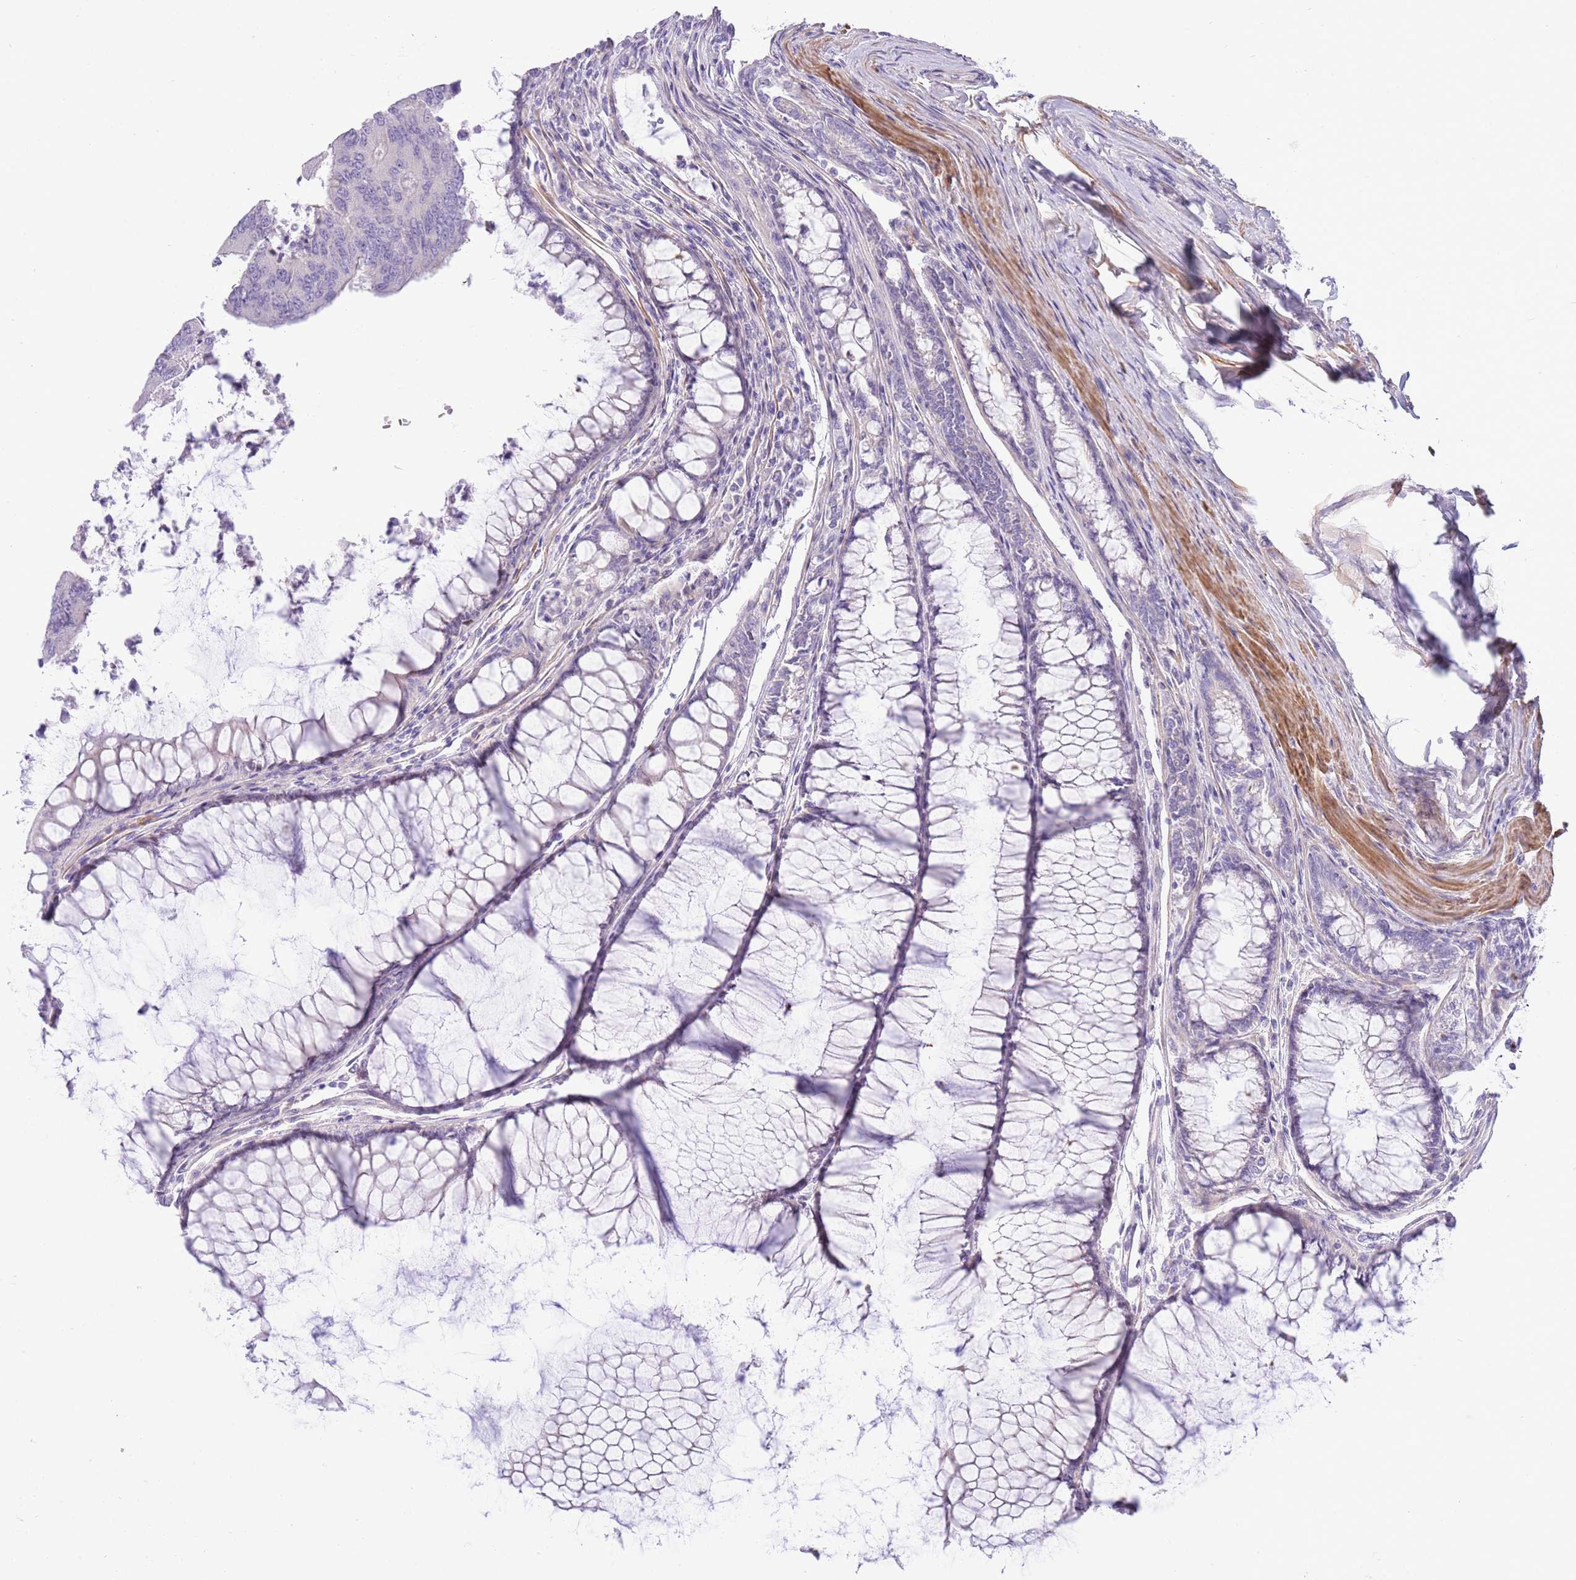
{"staining": {"intensity": "negative", "quantity": "none", "location": "none"}, "tissue": "colorectal cancer", "cell_type": "Tumor cells", "image_type": "cancer", "snomed": [{"axis": "morphology", "description": "Adenocarcinoma, NOS"}, {"axis": "topography", "description": "Colon"}], "caption": "A micrograph of colorectal adenocarcinoma stained for a protein shows no brown staining in tumor cells.", "gene": "ZC4H2", "patient": {"sex": "female", "age": 67}}